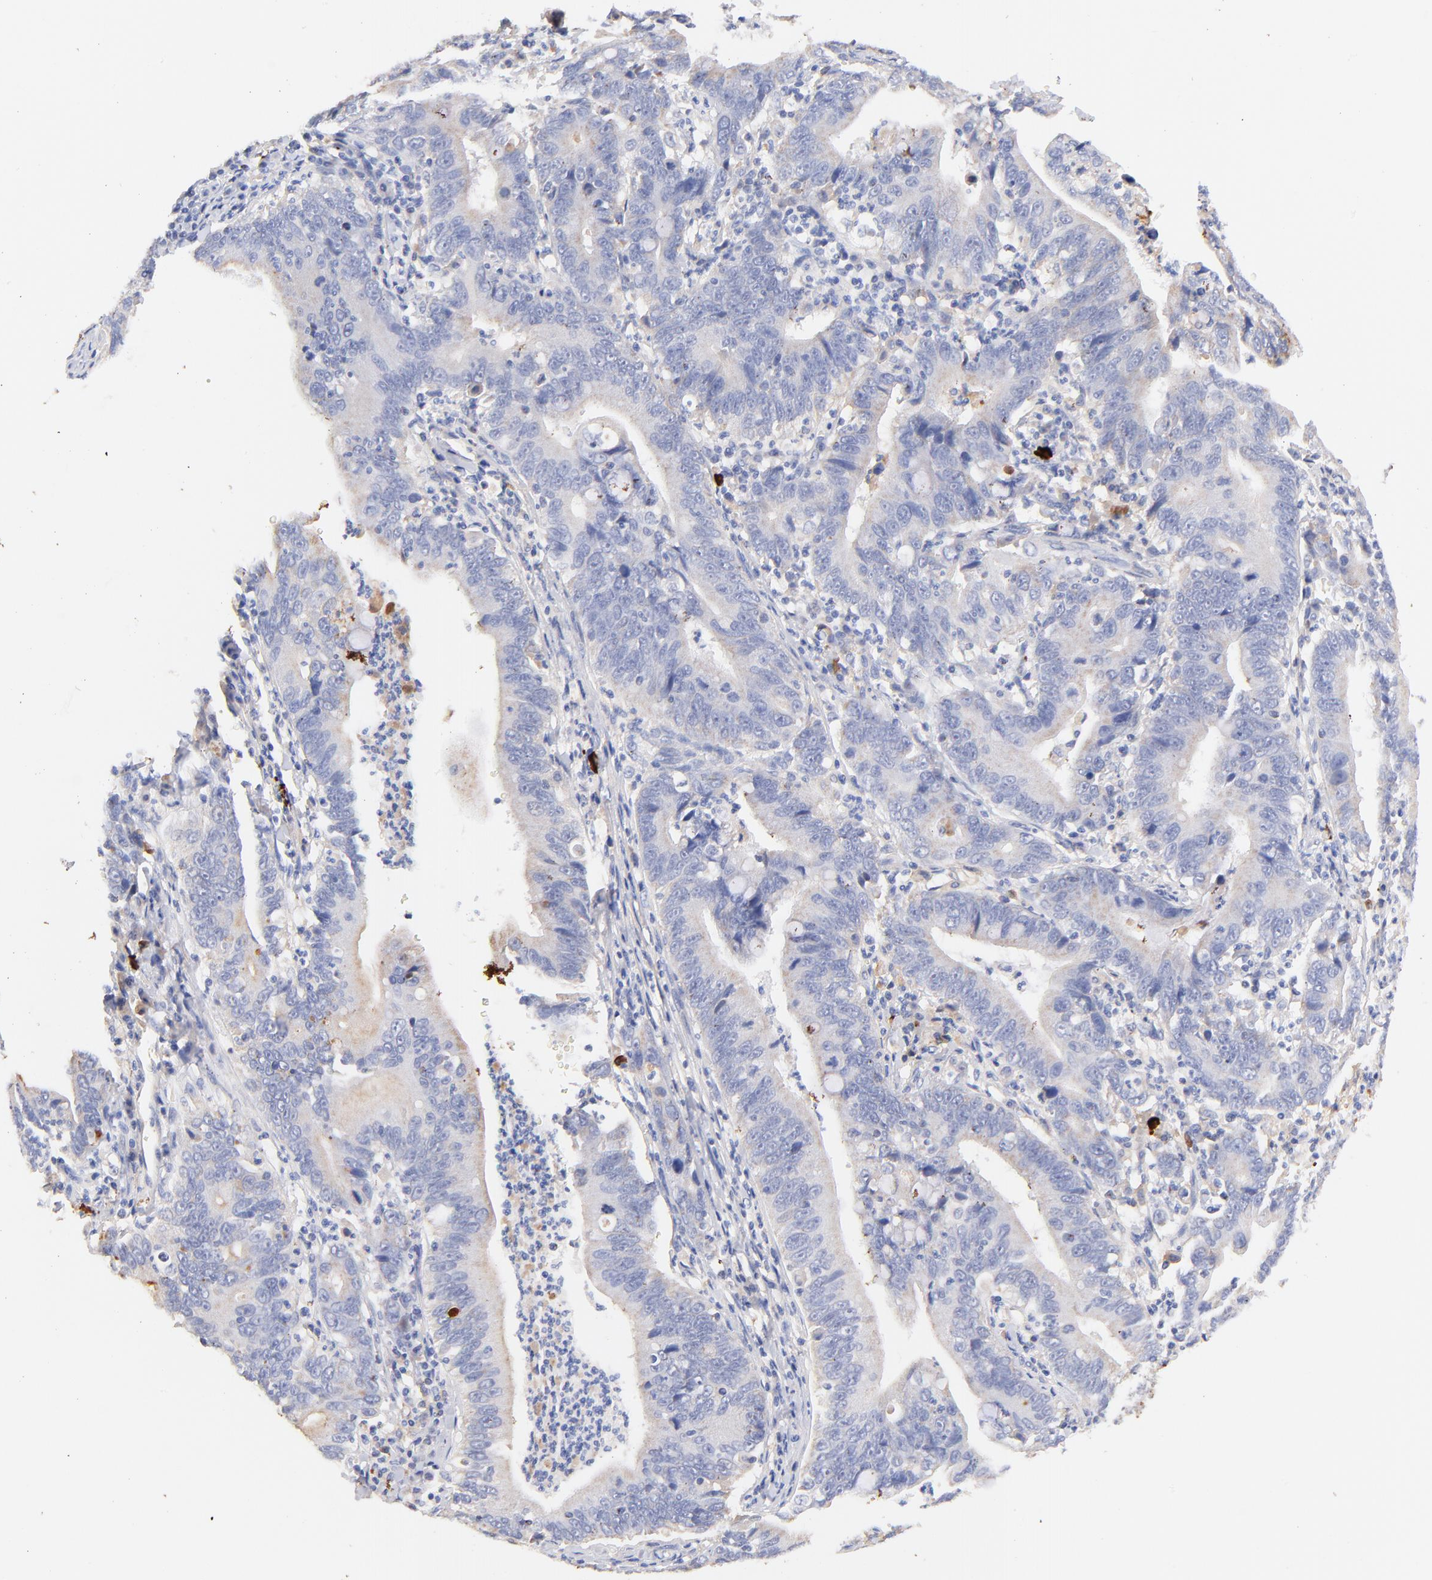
{"staining": {"intensity": "weak", "quantity": "25%-75%", "location": "cytoplasmic/membranous"}, "tissue": "stomach cancer", "cell_type": "Tumor cells", "image_type": "cancer", "snomed": [{"axis": "morphology", "description": "Adenocarcinoma, NOS"}, {"axis": "topography", "description": "Stomach, upper"}], "caption": "Immunohistochemistry (IHC) staining of stomach cancer (adenocarcinoma), which exhibits low levels of weak cytoplasmic/membranous expression in approximately 25%-75% of tumor cells indicating weak cytoplasmic/membranous protein positivity. The staining was performed using DAB (3,3'-diaminobenzidine) (brown) for protein detection and nuclei were counterstained in hematoxylin (blue).", "gene": "IGLV7-43", "patient": {"sex": "male", "age": 63}}